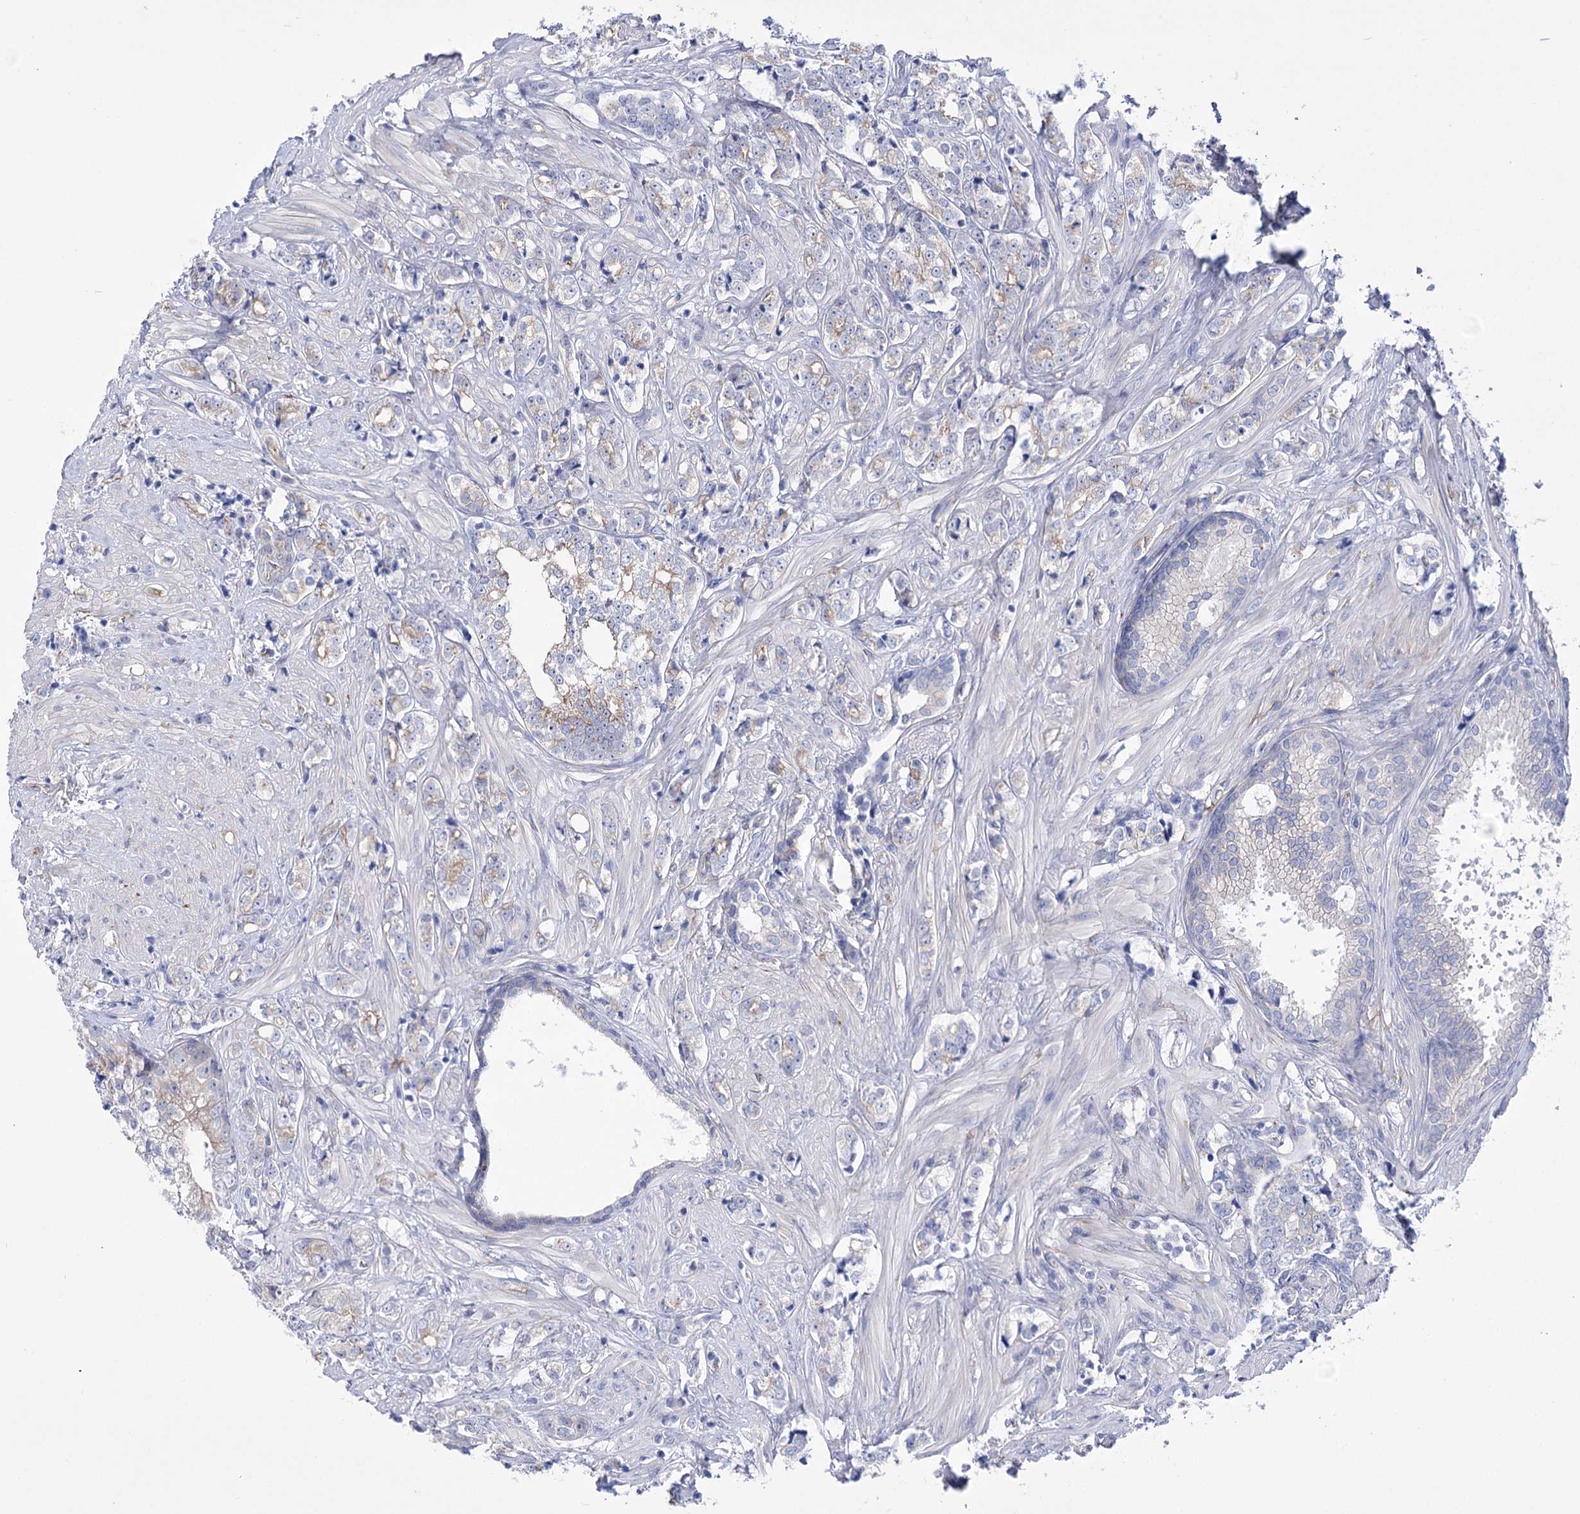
{"staining": {"intensity": "negative", "quantity": "none", "location": "none"}, "tissue": "prostate cancer", "cell_type": "Tumor cells", "image_type": "cancer", "snomed": [{"axis": "morphology", "description": "Adenocarcinoma, High grade"}, {"axis": "topography", "description": "Prostate"}], "caption": "Adenocarcinoma (high-grade) (prostate) stained for a protein using IHC reveals no staining tumor cells.", "gene": "LRRC34", "patient": {"sex": "male", "age": 69}}